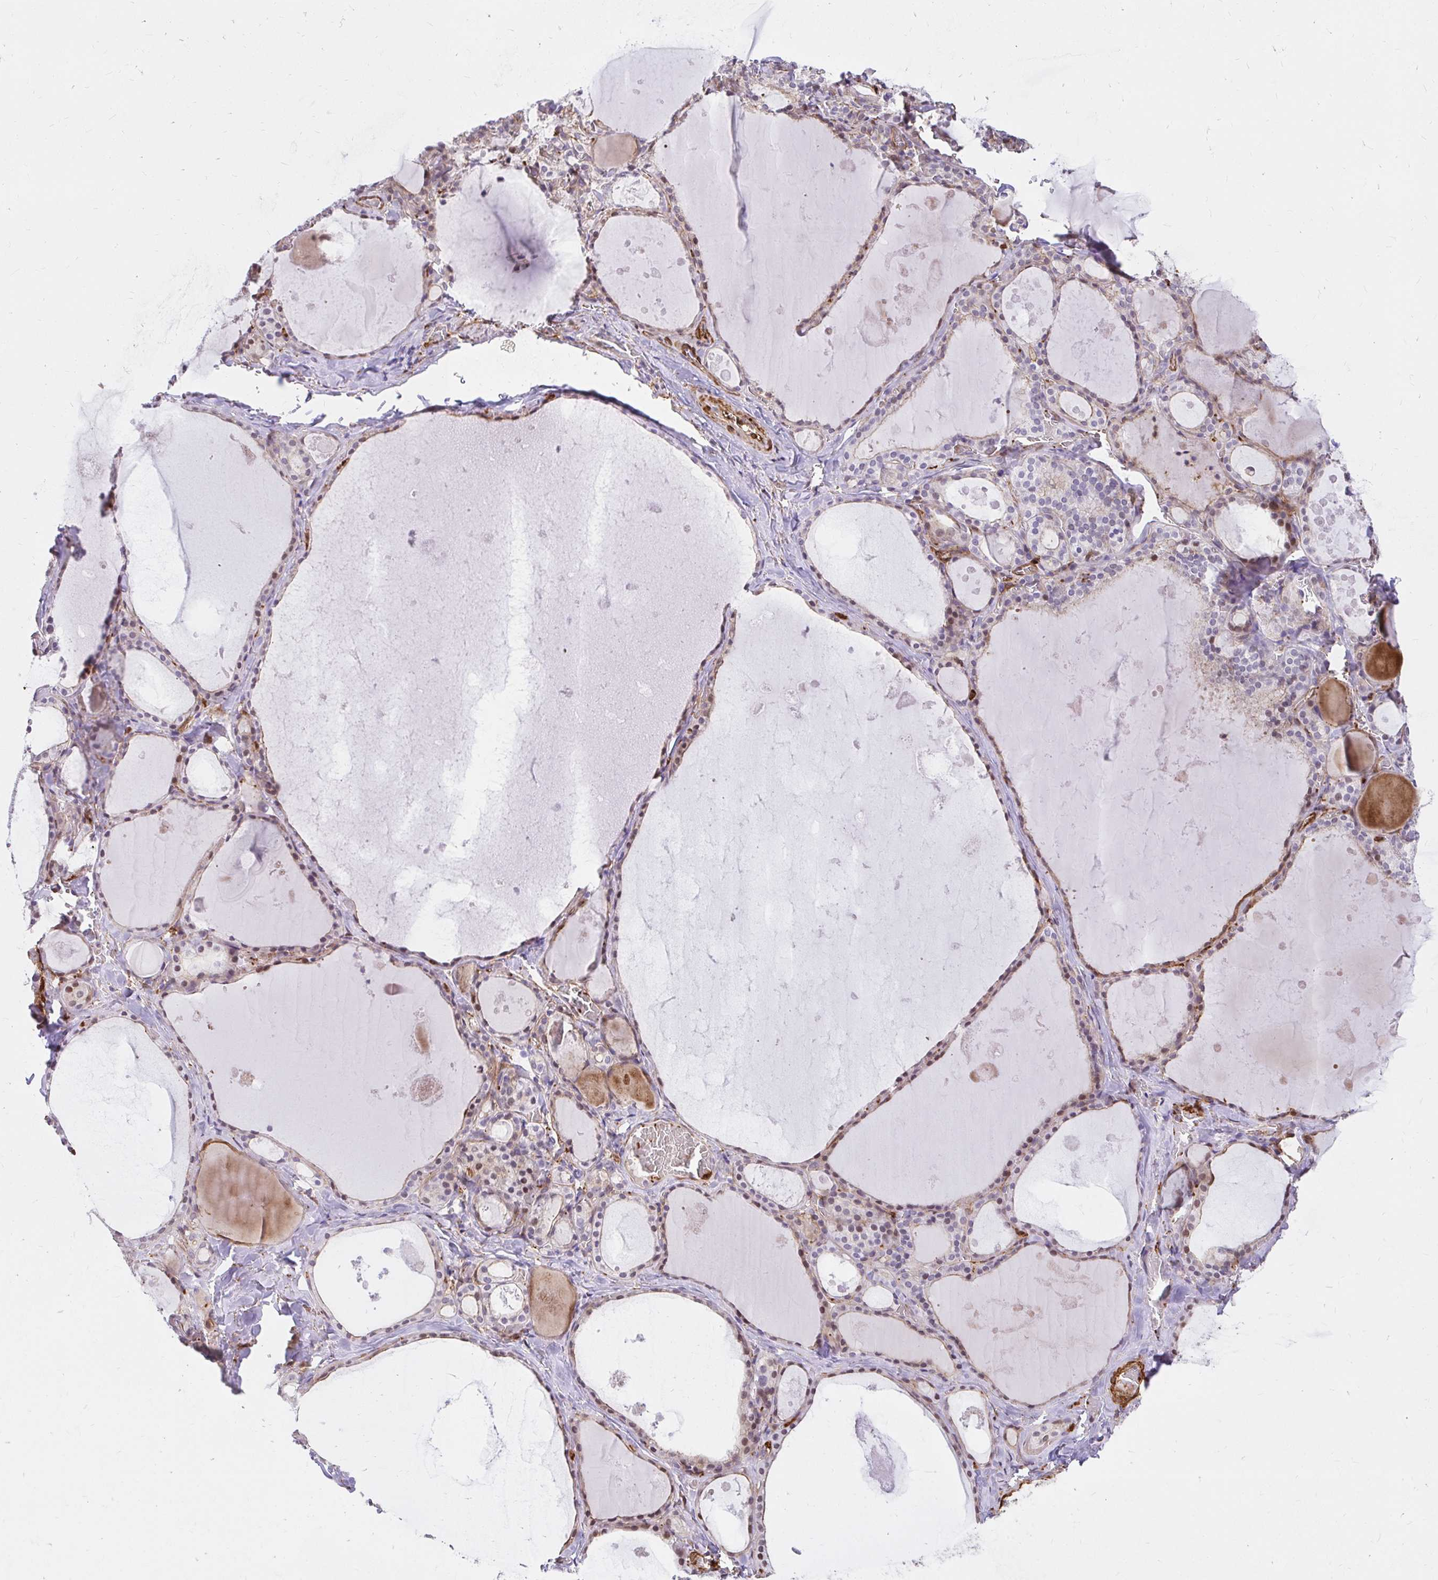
{"staining": {"intensity": "negative", "quantity": "none", "location": "none"}, "tissue": "thyroid gland", "cell_type": "Glandular cells", "image_type": "normal", "snomed": [{"axis": "morphology", "description": "Normal tissue, NOS"}, {"axis": "topography", "description": "Thyroid gland"}], "caption": "Human thyroid gland stained for a protein using immunohistochemistry exhibits no positivity in glandular cells.", "gene": "GSN", "patient": {"sex": "male", "age": 56}}